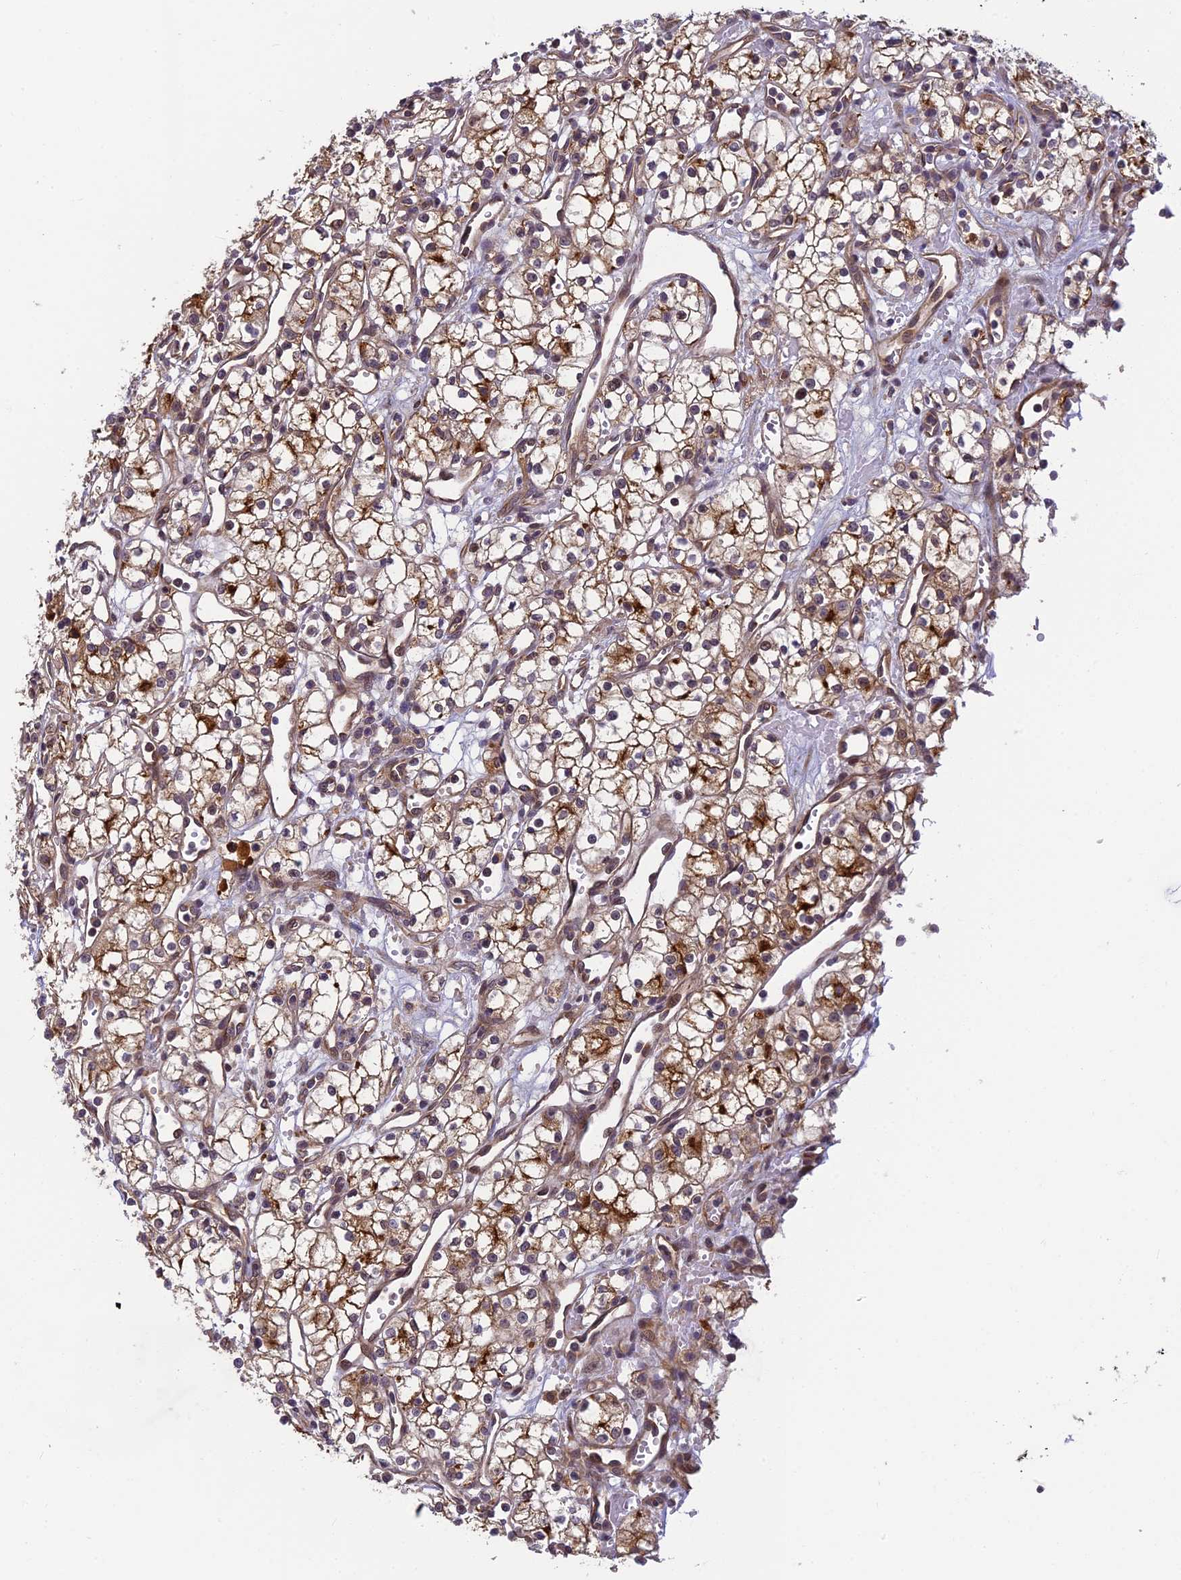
{"staining": {"intensity": "moderate", "quantity": ">75%", "location": "cytoplasmic/membranous"}, "tissue": "renal cancer", "cell_type": "Tumor cells", "image_type": "cancer", "snomed": [{"axis": "morphology", "description": "Adenocarcinoma, NOS"}, {"axis": "topography", "description": "Kidney"}], "caption": "Immunohistochemistry (IHC) image of neoplastic tissue: renal cancer stained using IHC exhibits medium levels of moderate protein expression localized specifically in the cytoplasmic/membranous of tumor cells, appearing as a cytoplasmic/membranous brown color.", "gene": "PIKFYVE", "patient": {"sex": "male", "age": 59}}